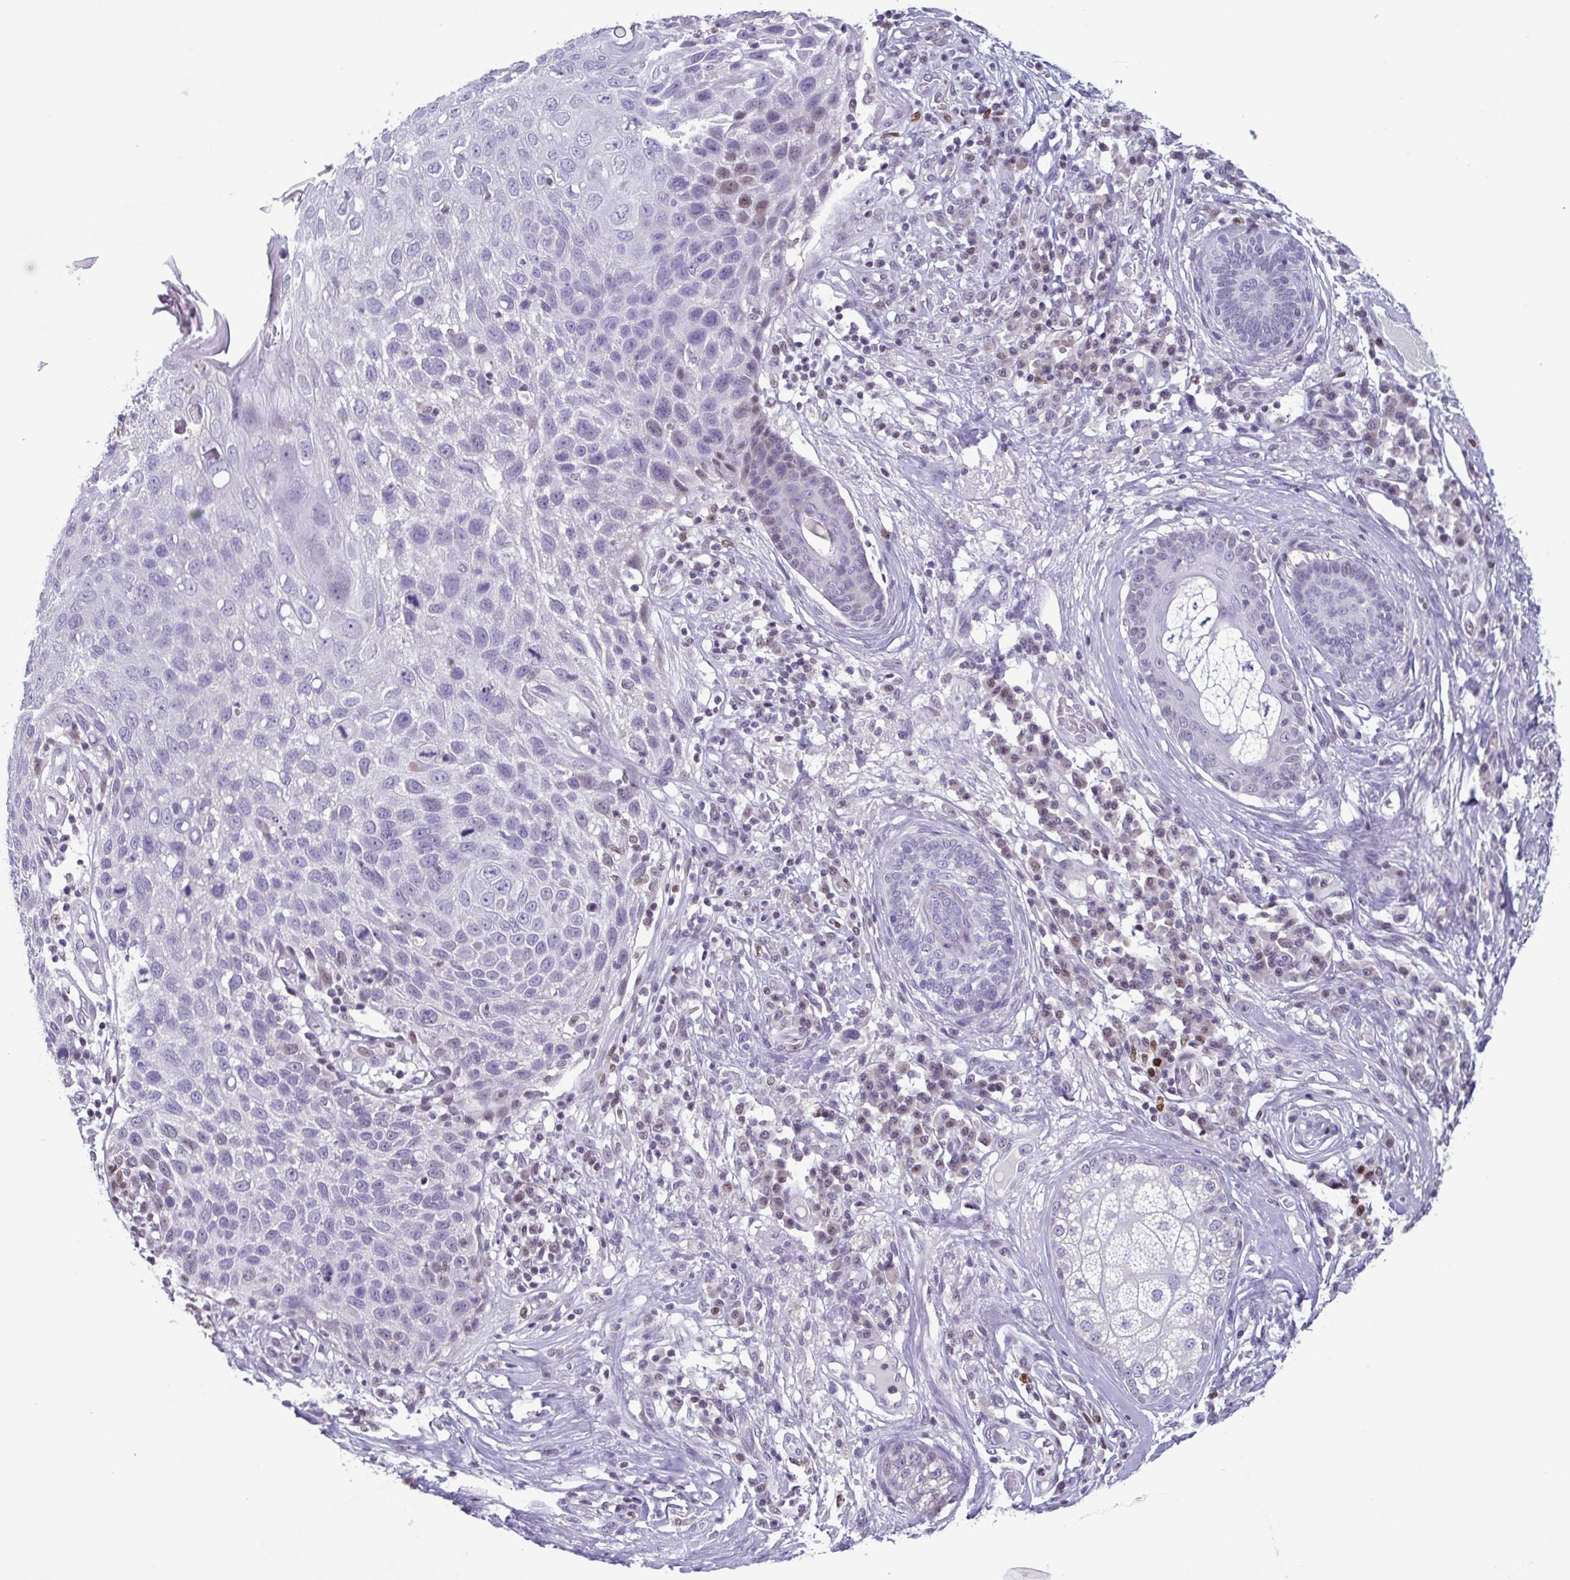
{"staining": {"intensity": "negative", "quantity": "none", "location": "none"}, "tissue": "skin cancer", "cell_type": "Tumor cells", "image_type": "cancer", "snomed": [{"axis": "morphology", "description": "Squamous cell carcinoma, NOS"}, {"axis": "topography", "description": "Skin"}], "caption": "Immunohistochemistry of human skin cancer (squamous cell carcinoma) exhibits no positivity in tumor cells. The staining is performed using DAB (3,3'-diaminobenzidine) brown chromogen with nuclei counter-stained in using hematoxylin.", "gene": "IRF1", "patient": {"sex": "female", "age": 87}}